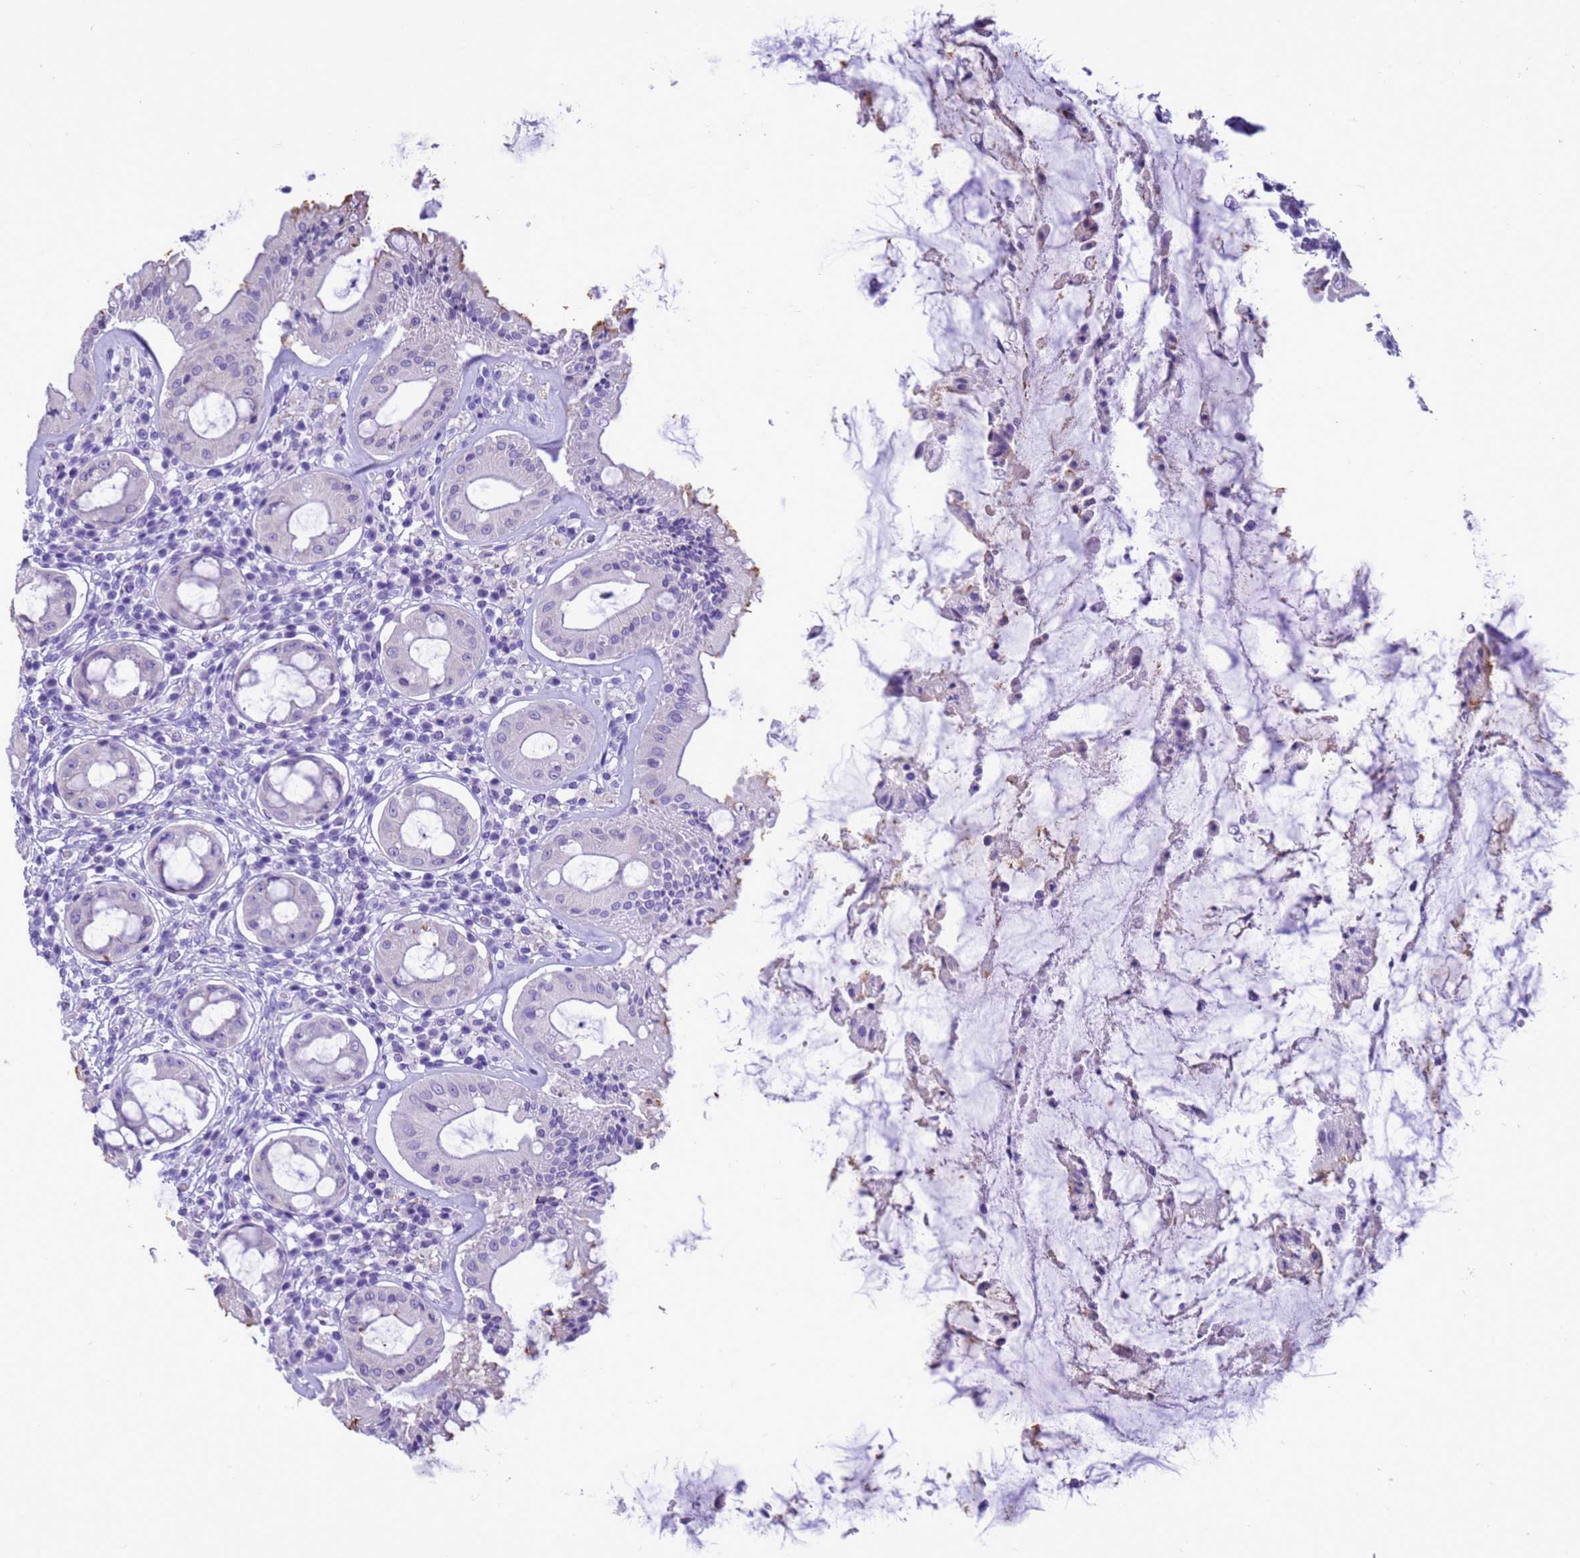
{"staining": {"intensity": "negative", "quantity": "none", "location": "none"}, "tissue": "rectum", "cell_type": "Glandular cells", "image_type": "normal", "snomed": [{"axis": "morphology", "description": "Normal tissue, NOS"}, {"axis": "topography", "description": "Rectum"}], "caption": "Rectum stained for a protein using immunohistochemistry shows no staining glandular cells.", "gene": "STATH", "patient": {"sex": "female", "age": 57}}